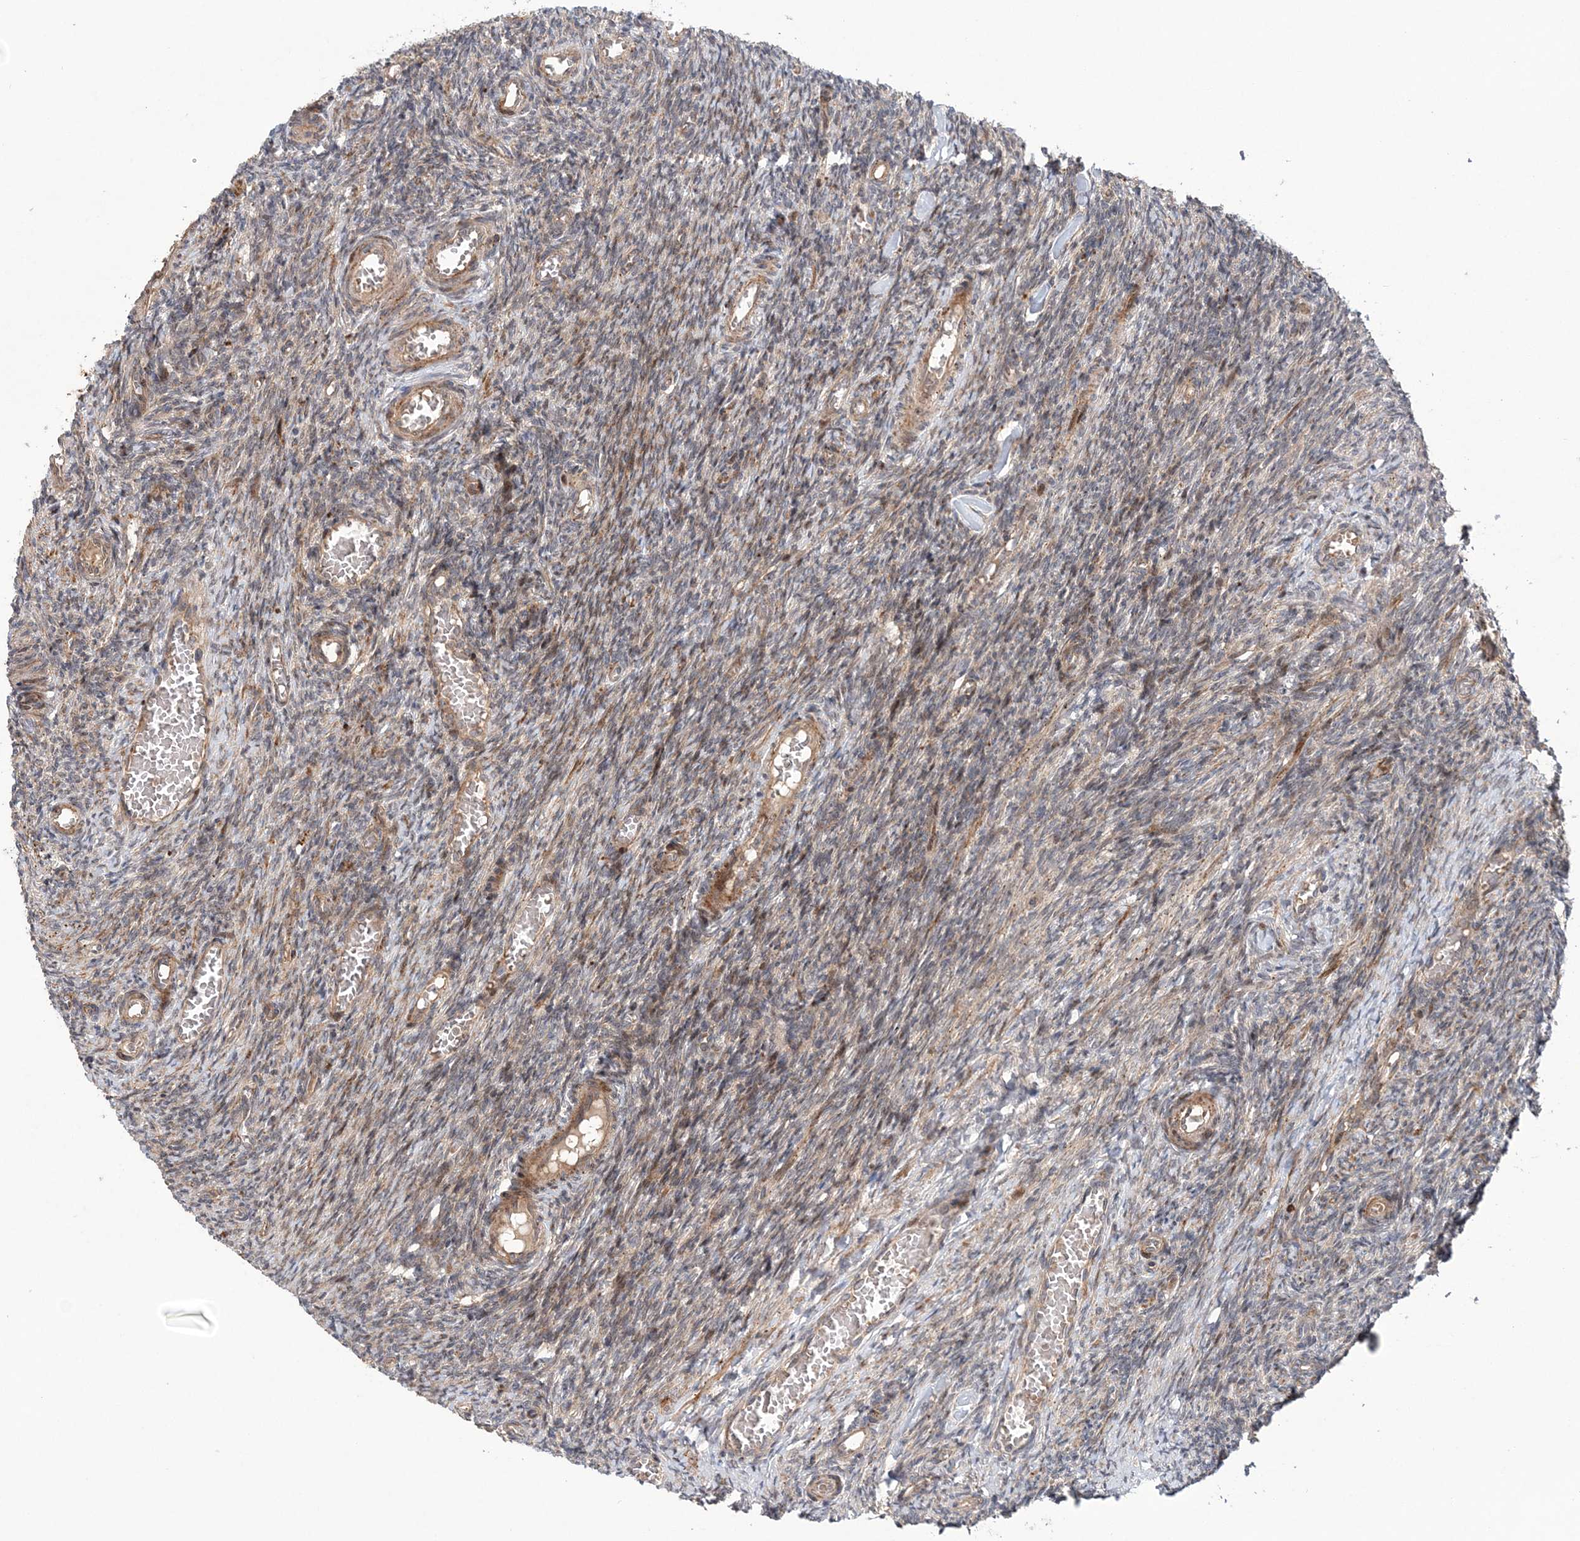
{"staining": {"intensity": "weak", "quantity": "<25%", "location": "cytoplasmic/membranous,nuclear"}, "tissue": "ovary", "cell_type": "Ovarian stroma cells", "image_type": "normal", "snomed": [{"axis": "morphology", "description": "Normal tissue, NOS"}, {"axis": "topography", "description": "Ovary"}], "caption": "Immunohistochemistry (IHC) image of unremarkable ovary: ovary stained with DAB shows no significant protein staining in ovarian stroma cells.", "gene": "UBTD2", "patient": {"sex": "female", "age": 27}}